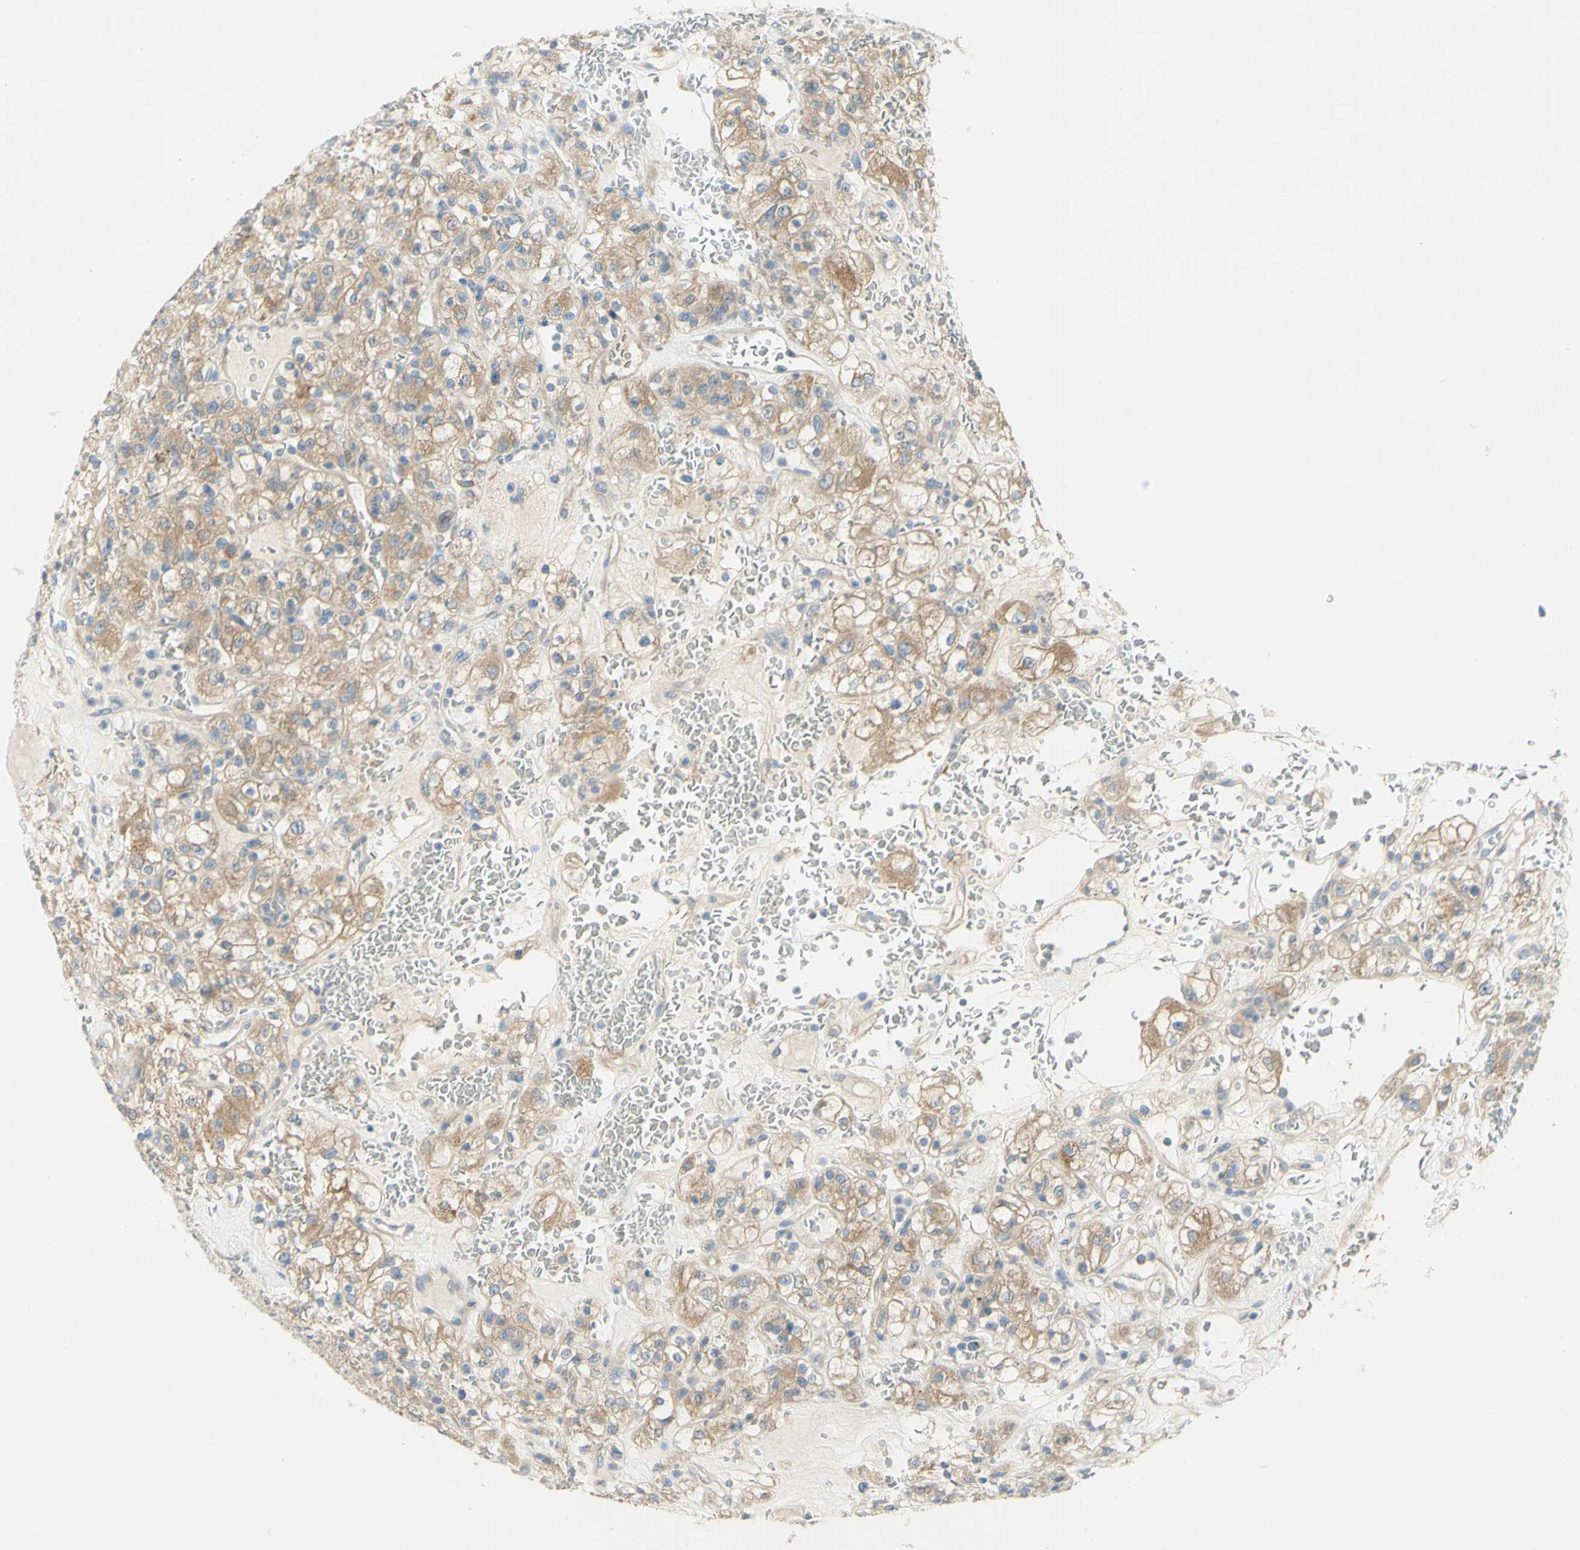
{"staining": {"intensity": "moderate", "quantity": ">75%", "location": "cytoplasmic/membranous"}, "tissue": "renal cancer", "cell_type": "Tumor cells", "image_type": "cancer", "snomed": [{"axis": "morphology", "description": "Normal tissue, NOS"}, {"axis": "morphology", "description": "Adenocarcinoma, NOS"}, {"axis": "topography", "description": "Kidney"}], "caption": "A brown stain labels moderate cytoplasmic/membranous staining of a protein in human renal adenocarcinoma tumor cells. The staining is performed using DAB brown chromogen to label protein expression. The nuclei are counter-stained blue using hematoxylin.", "gene": "GCNT3", "patient": {"sex": "female", "age": 72}}